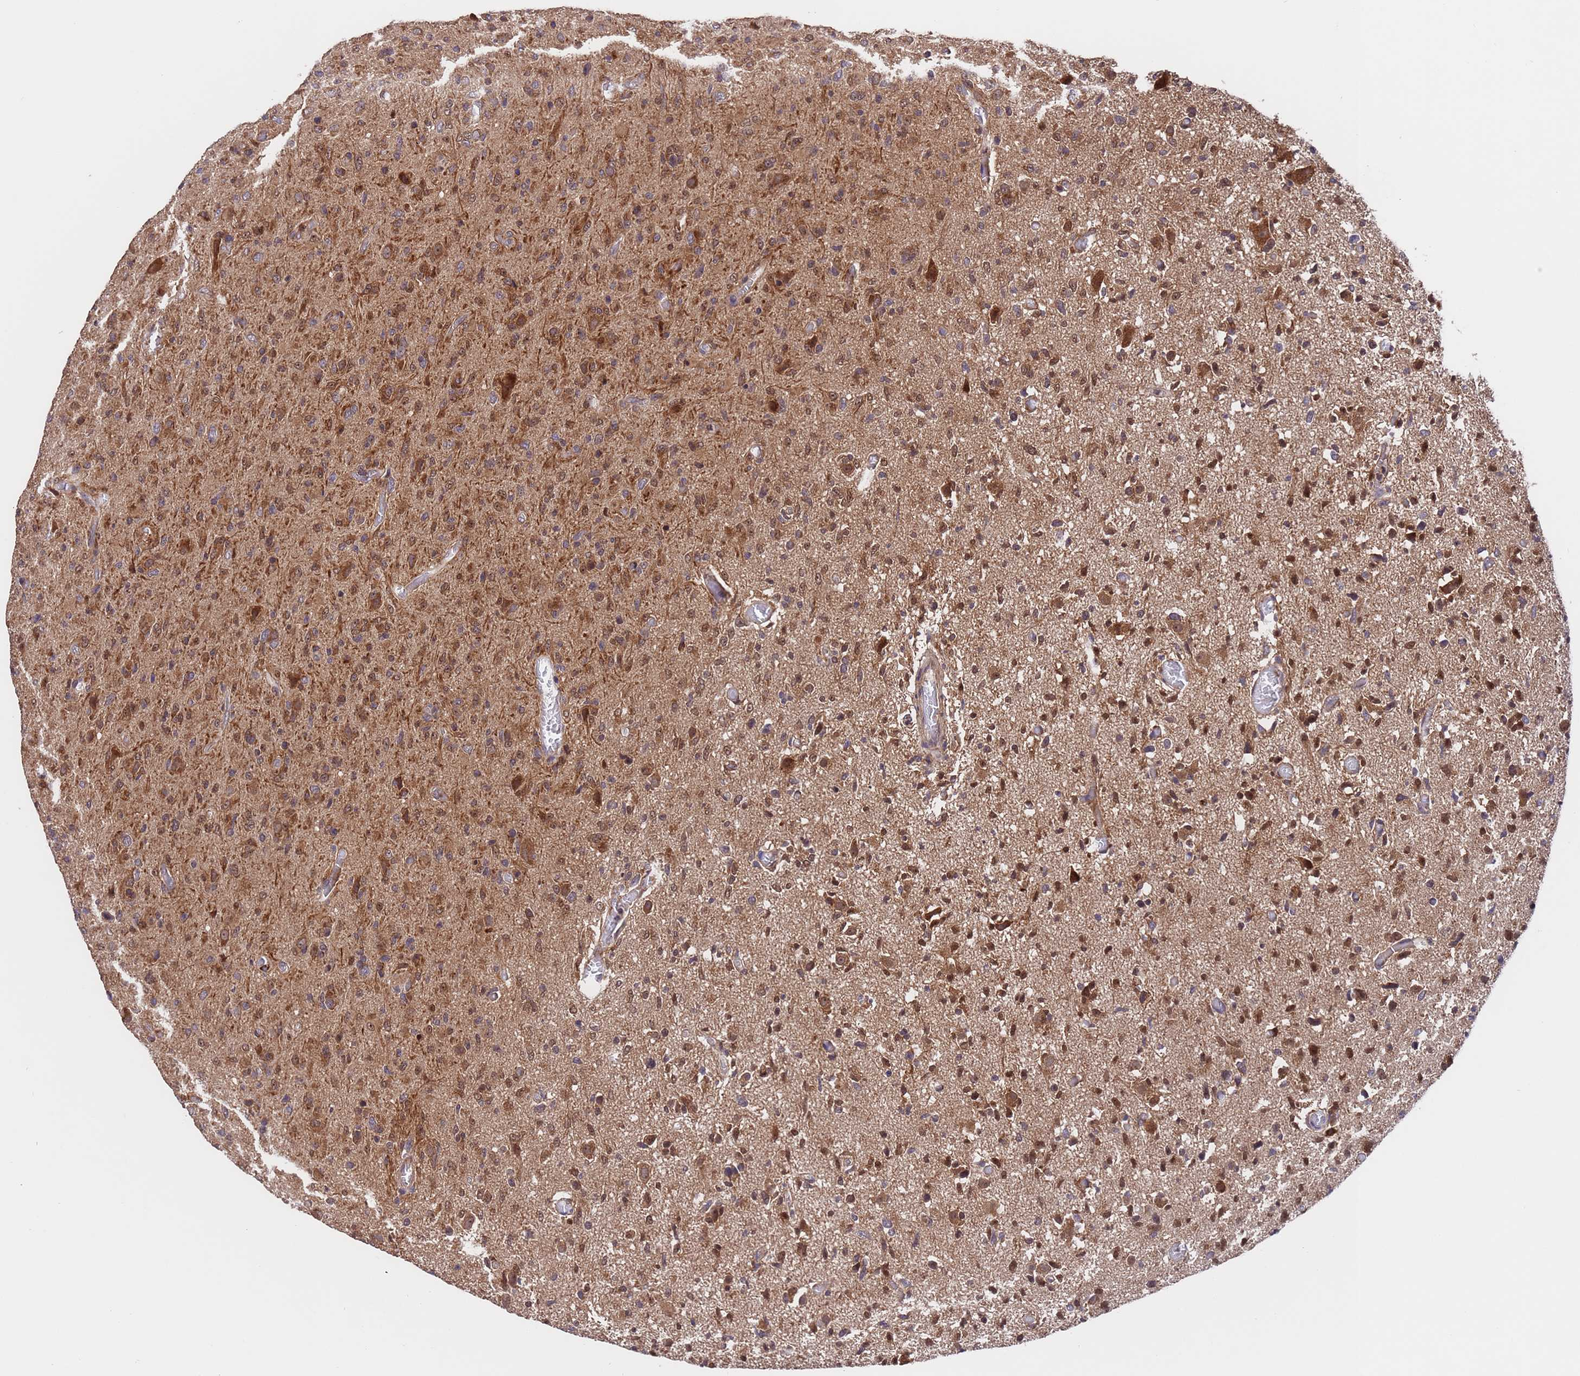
{"staining": {"intensity": "moderate", "quantity": ">75%", "location": "cytoplasmic/membranous"}, "tissue": "glioma", "cell_type": "Tumor cells", "image_type": "cancer", "snomed": [{"axis": "morphology", "description": "Glioma, malignant, High grade"}, {"axis": "topography", "description": "Brain"}], "caption": "A brown stain labels moderate cytoplasmic/membranous positivity of a protein in malignant glioma (high-grade) tumor cells.", "gene": "TSR3", "patient": {"sex": "female", "age": 57}}